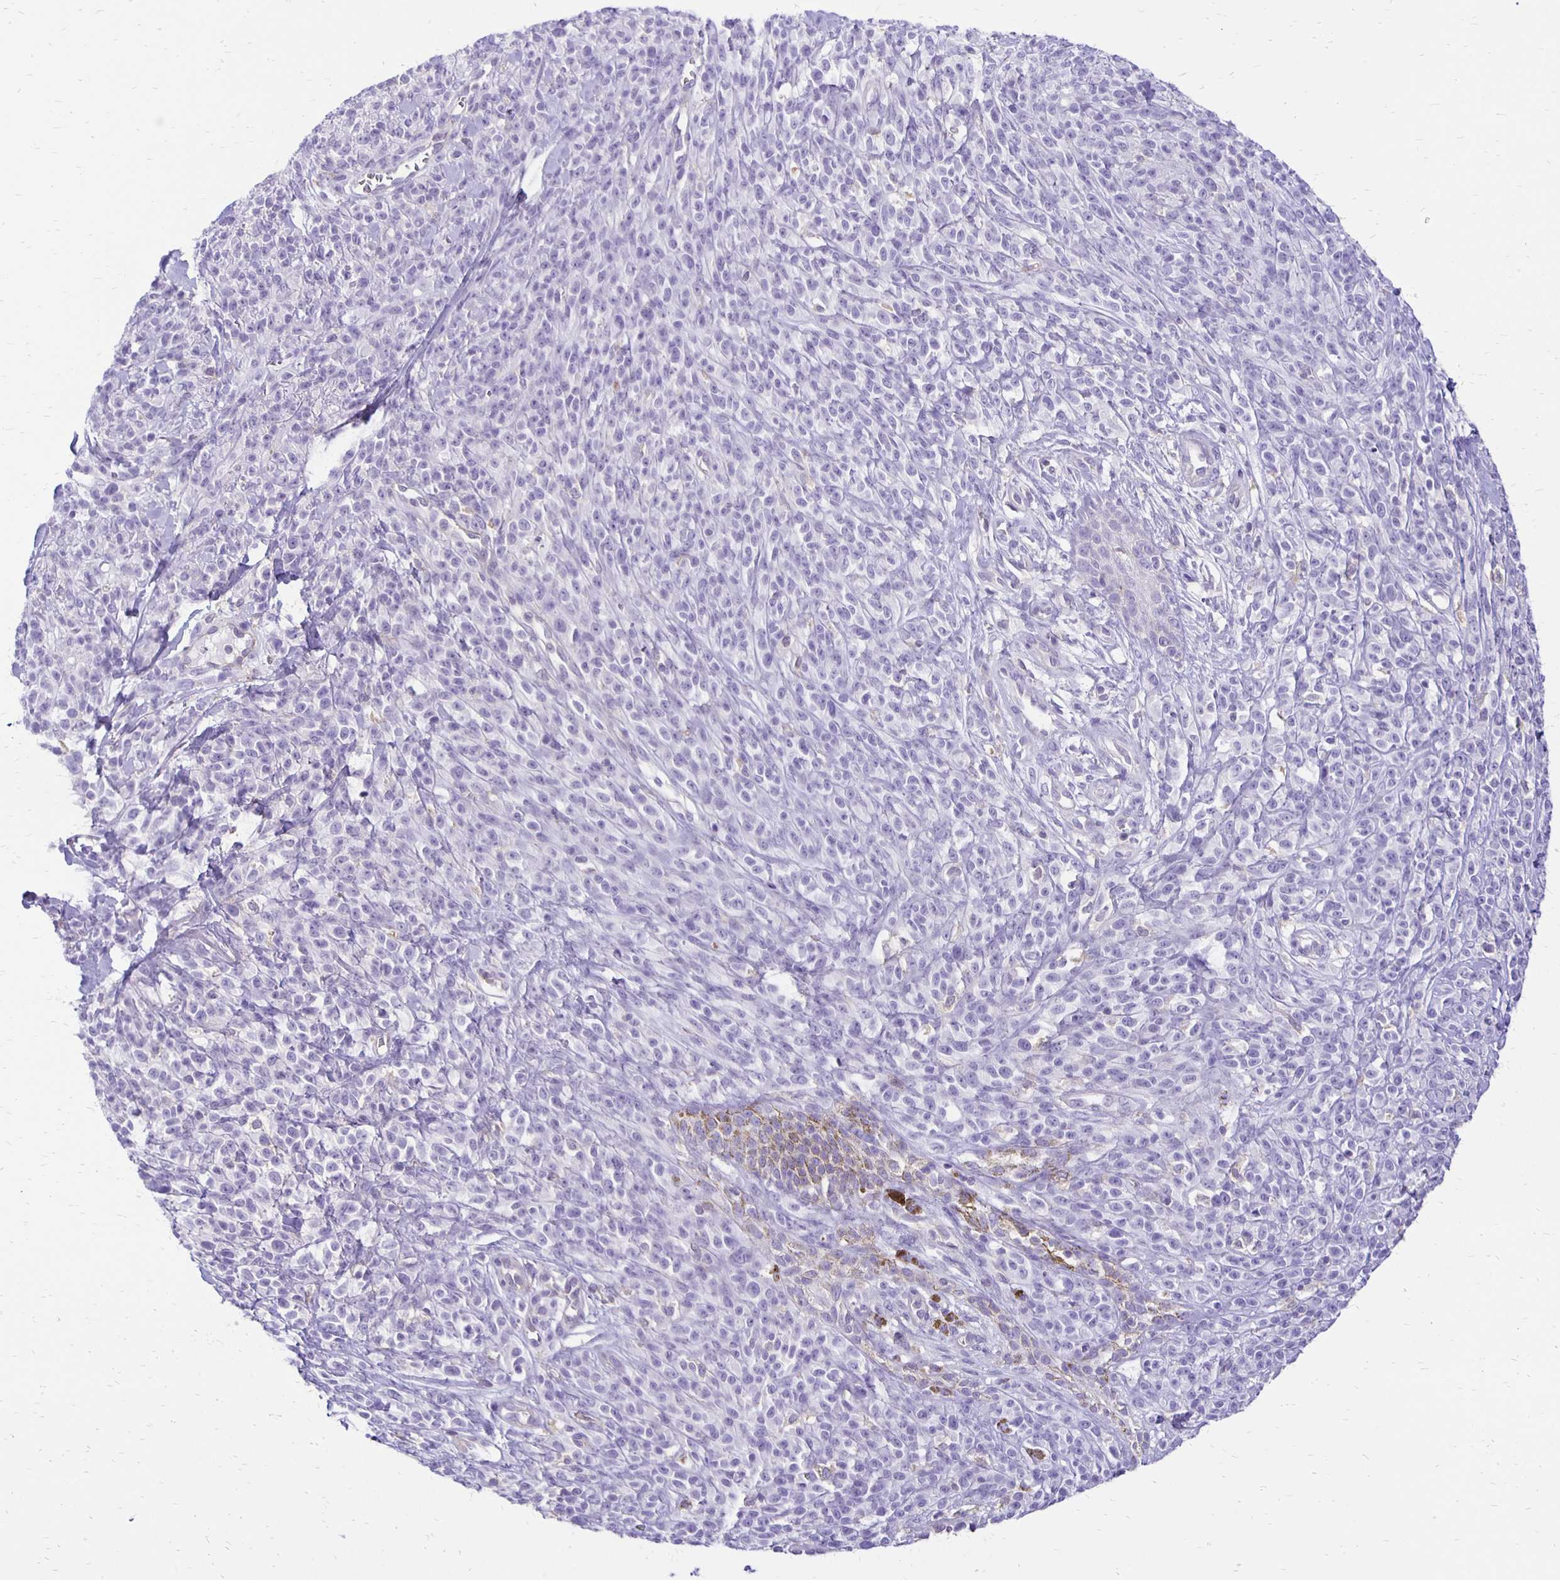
{"staining": {"intensity": "negative", "quantity": "none", "location": "none"}, "tissue": "melanoma", "cell_type": "Tumor cells", "image_type": "cancer", "snomed": [{"axis": "morphology", "description": "Malignant melanoma, NOS"}, {"axis": "topography", "description": "Skin"}, {"axis": "topography", "description": "Skin of trunk"}], "caption": "DAB immunohistochemical staining of malignant melanoma reveals no significant expression in tumor cells.", "gene": "ANKRD45", "patient": {"sex": "male", "age": 74}}